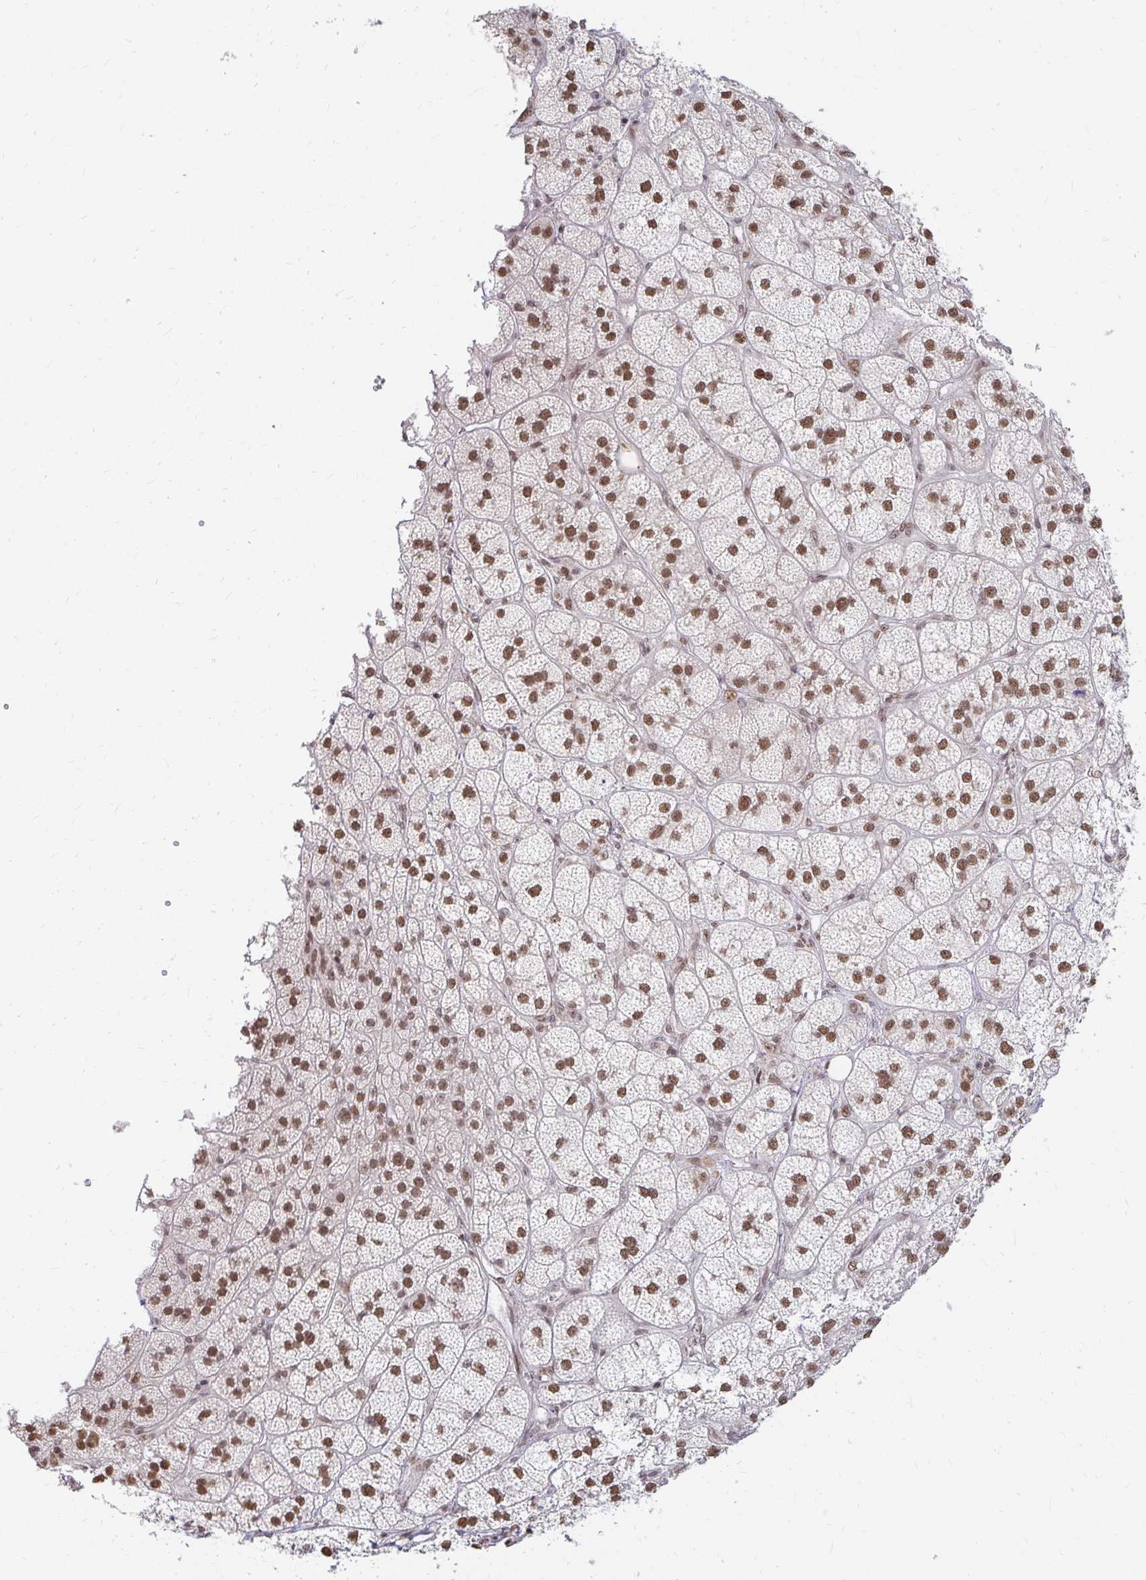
{"staining": {"intensity": "strong", "quantity": ">75%", "location": "nuclear"}, "tissue": "adrenal gland", "cell_type": "Glandular cells", "image_type": "normal", "snomed": [{"axis": "morphology", "description": "Normal tissue, NOS"}, {"axis": "topography", "description": "Adrenal gland"}], "caption": "Immunohistochemical staining of benign adrenal gland exhibits strong nuclear protein expression in about >75% of glandular cells. Using DAB (3,3'-diaminobenzidine) (brown) and hematoxylin (blue) stains, captured at high magnification using brightfield microscopy.", "gene": "HNRNPU", "patient": {"sex": "female", "age": 60}}